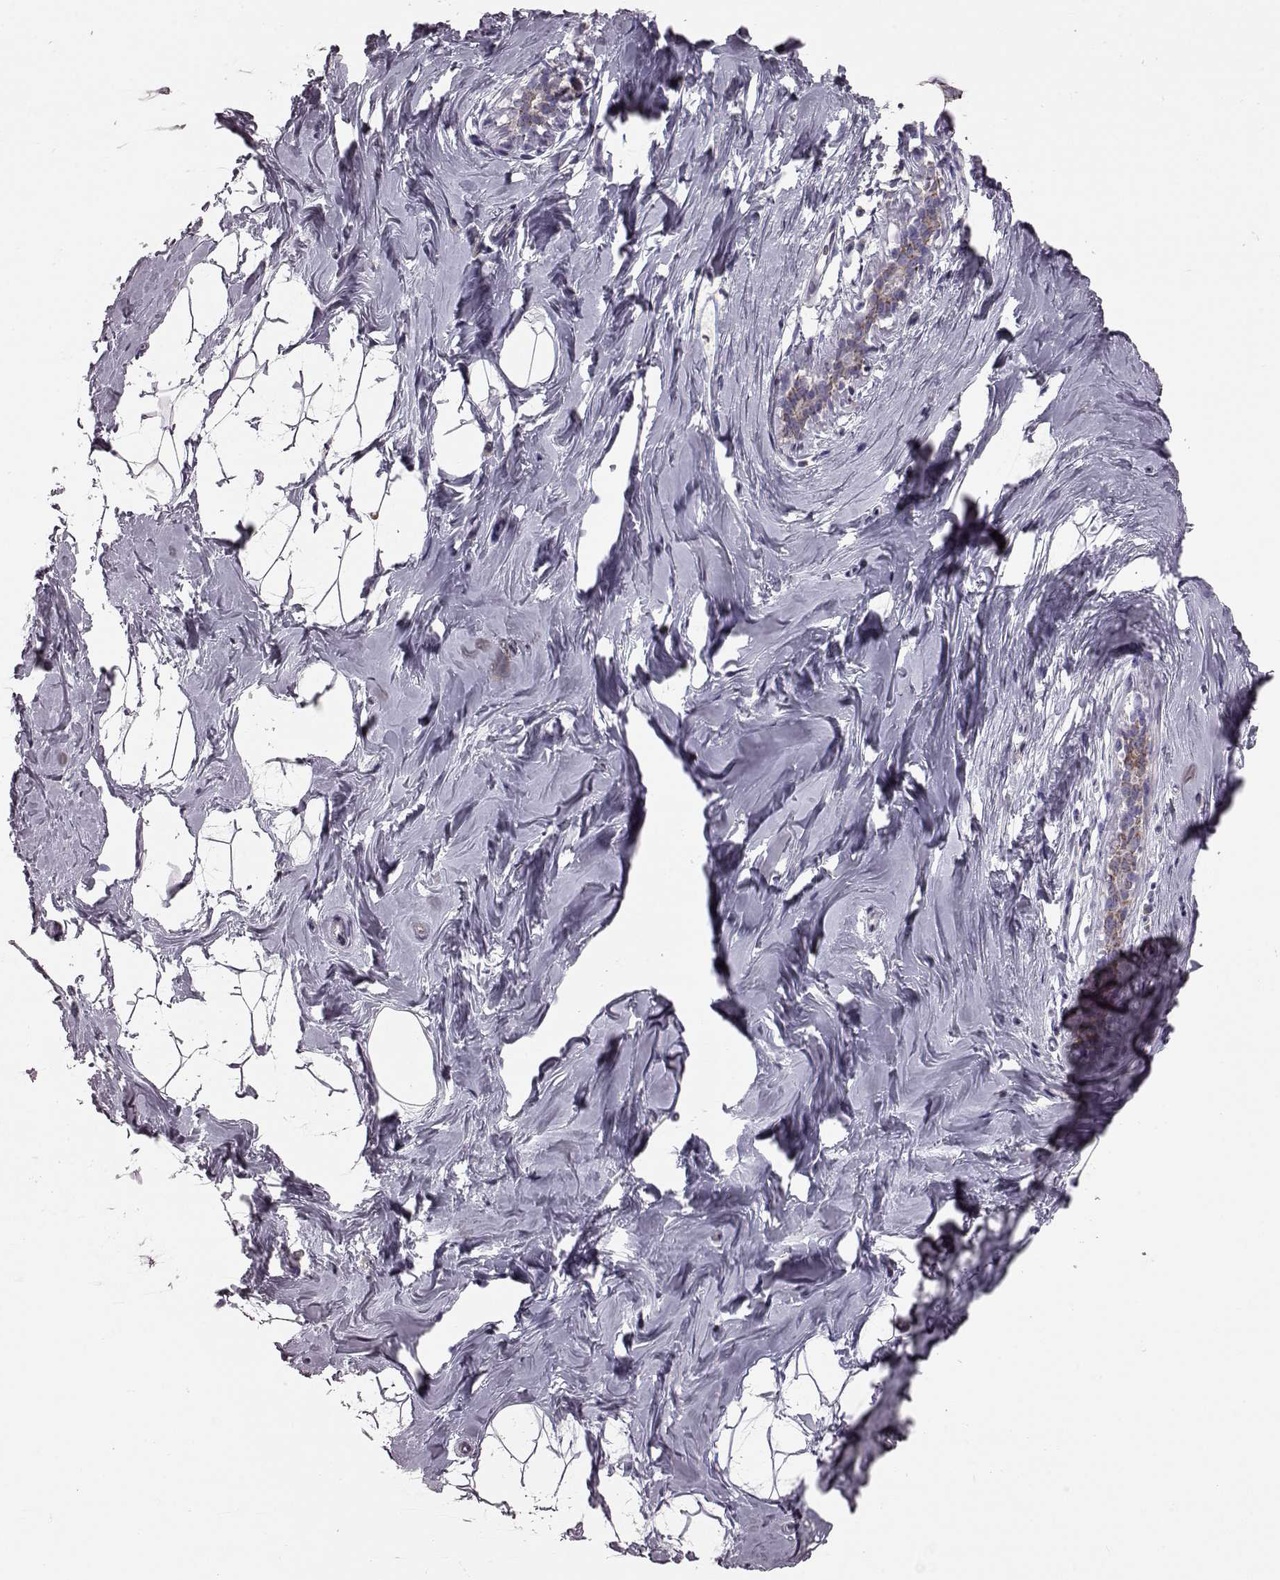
{"staining": {"intensity": "negative", "quantity": "none", "location": "none"}, "tissue": "breast", "cell_type": "Adipocytes", "image_type": "normal", "snomed": [{"axis": "morphology", "description": "Normal tissue, NOS"}, {"axis": "topography", "description": "Breast"}], "caption": "This is an immunohistochemistry photomicrograph of benign human breast. There is no staining in adipocytes.", "gene": "ATP5MF", "patient": {"sex": "female", "age": 32}}